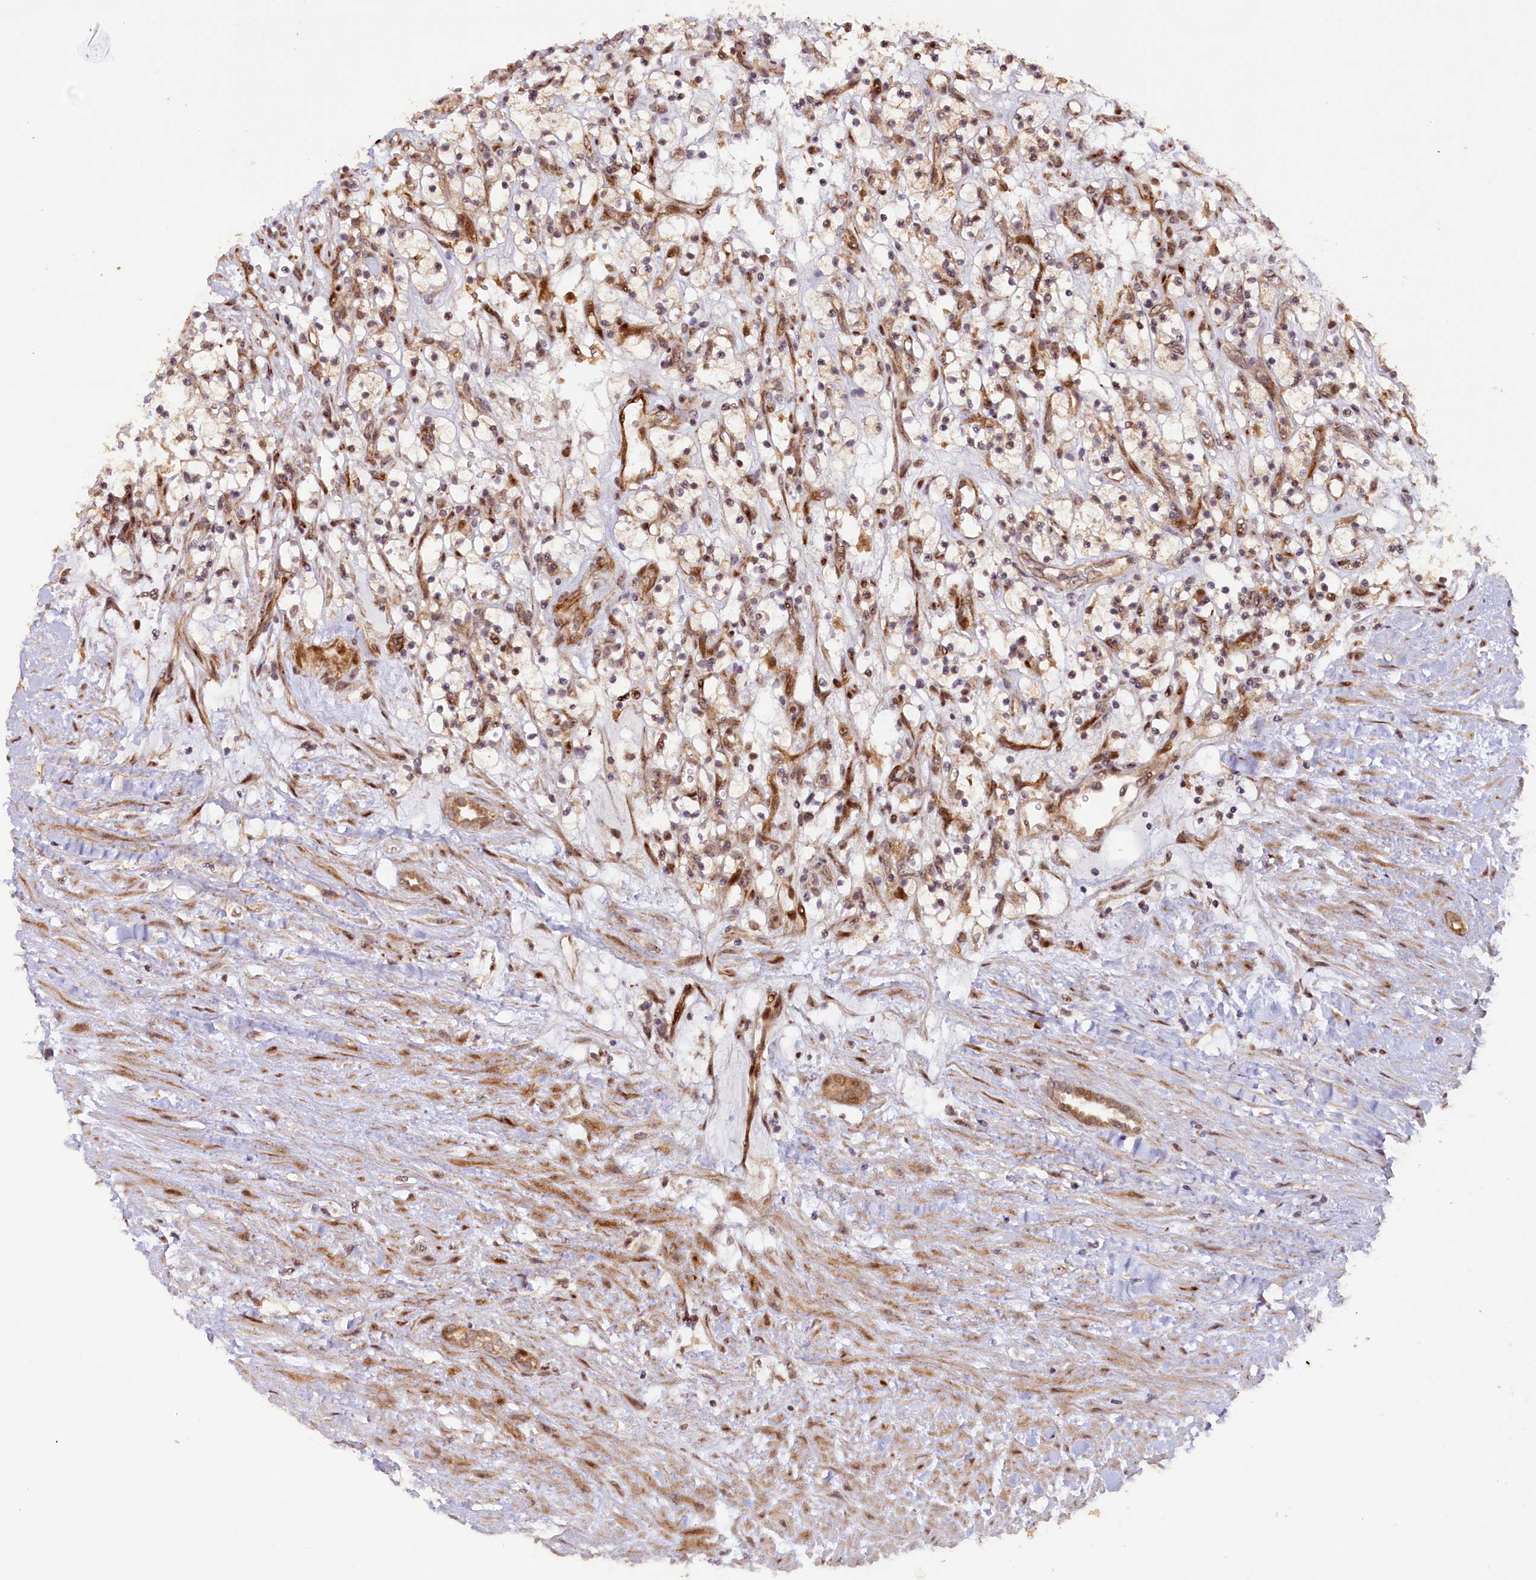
{"staining": {"intensity": "weak", "quantity": ">75%", "location": "cytoplasmic/membranous,nuclear"}, "tissue": "renal cancer", "cell_type": "Tumor cells", "image_type": "cancer", "snomed": [{"axis": "morphology", "description": "Adenocarcinoma, NOS"}, {"axis": "topography", "description": "Kidney"}], "caption": "DAB (3,3'-diaminobenzidine) immunohistochemical staining of renal cancer displays weak cytoplasmic/membranous and nuclear protein expression in about >75% of tumor cells.", "gene": "SHPRH", "patient": {"sex": "female", "age": 57}}